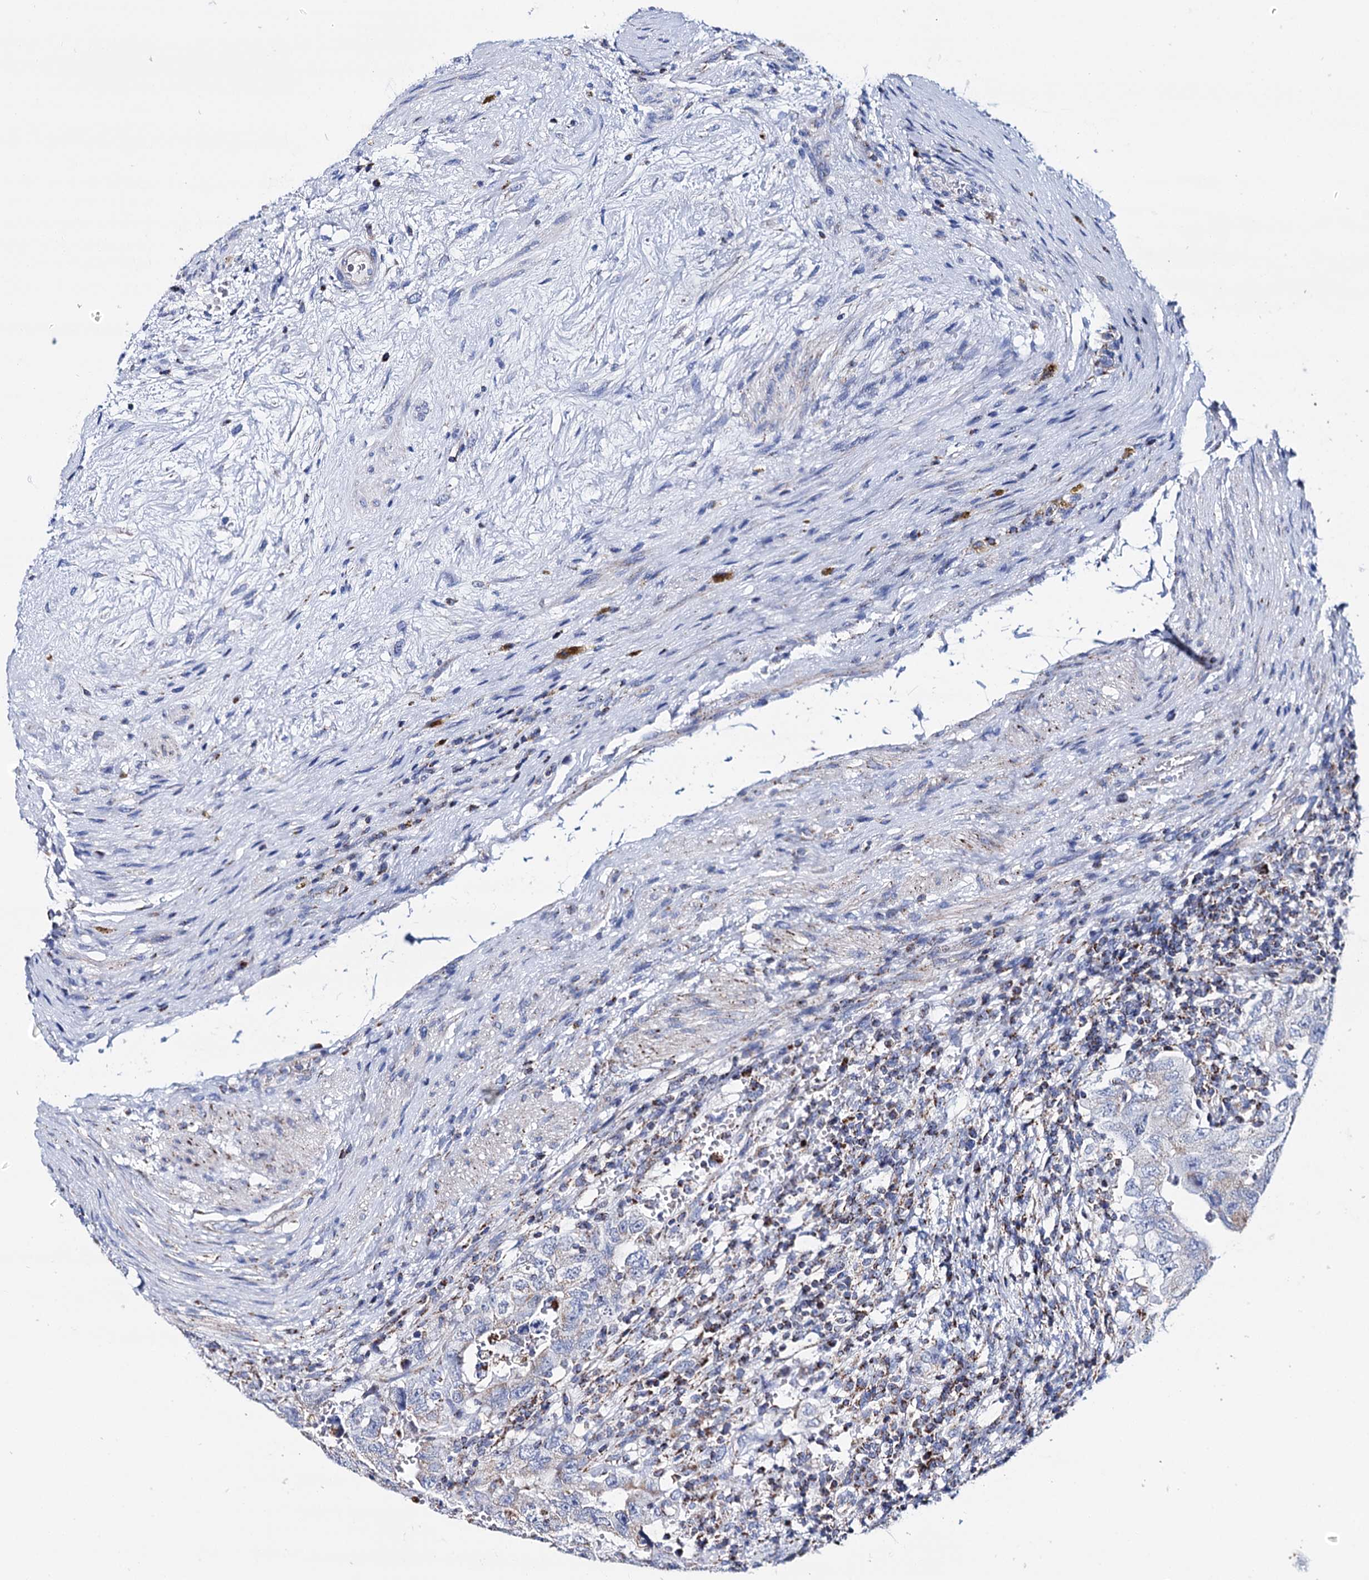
{"staining": {"intensity": "negative", "quantity": "none", "location": "none"}, "tissue": "testis cancer", "cell_type": "Tumor cells", "image_type": "cancer", "snomed": [{"axis": "morphology", "description": "Carcinoma, Embryonal, NOS"}, {"axis": "topography", "description": "Testis"}], "caption": "The immunohistochemistry (IHC) micrograph has no significant positivity in tumor cells of testis cancer tissue.", "gene": "UBASH3B", "patient": {"sex": "male", "age": 26}}